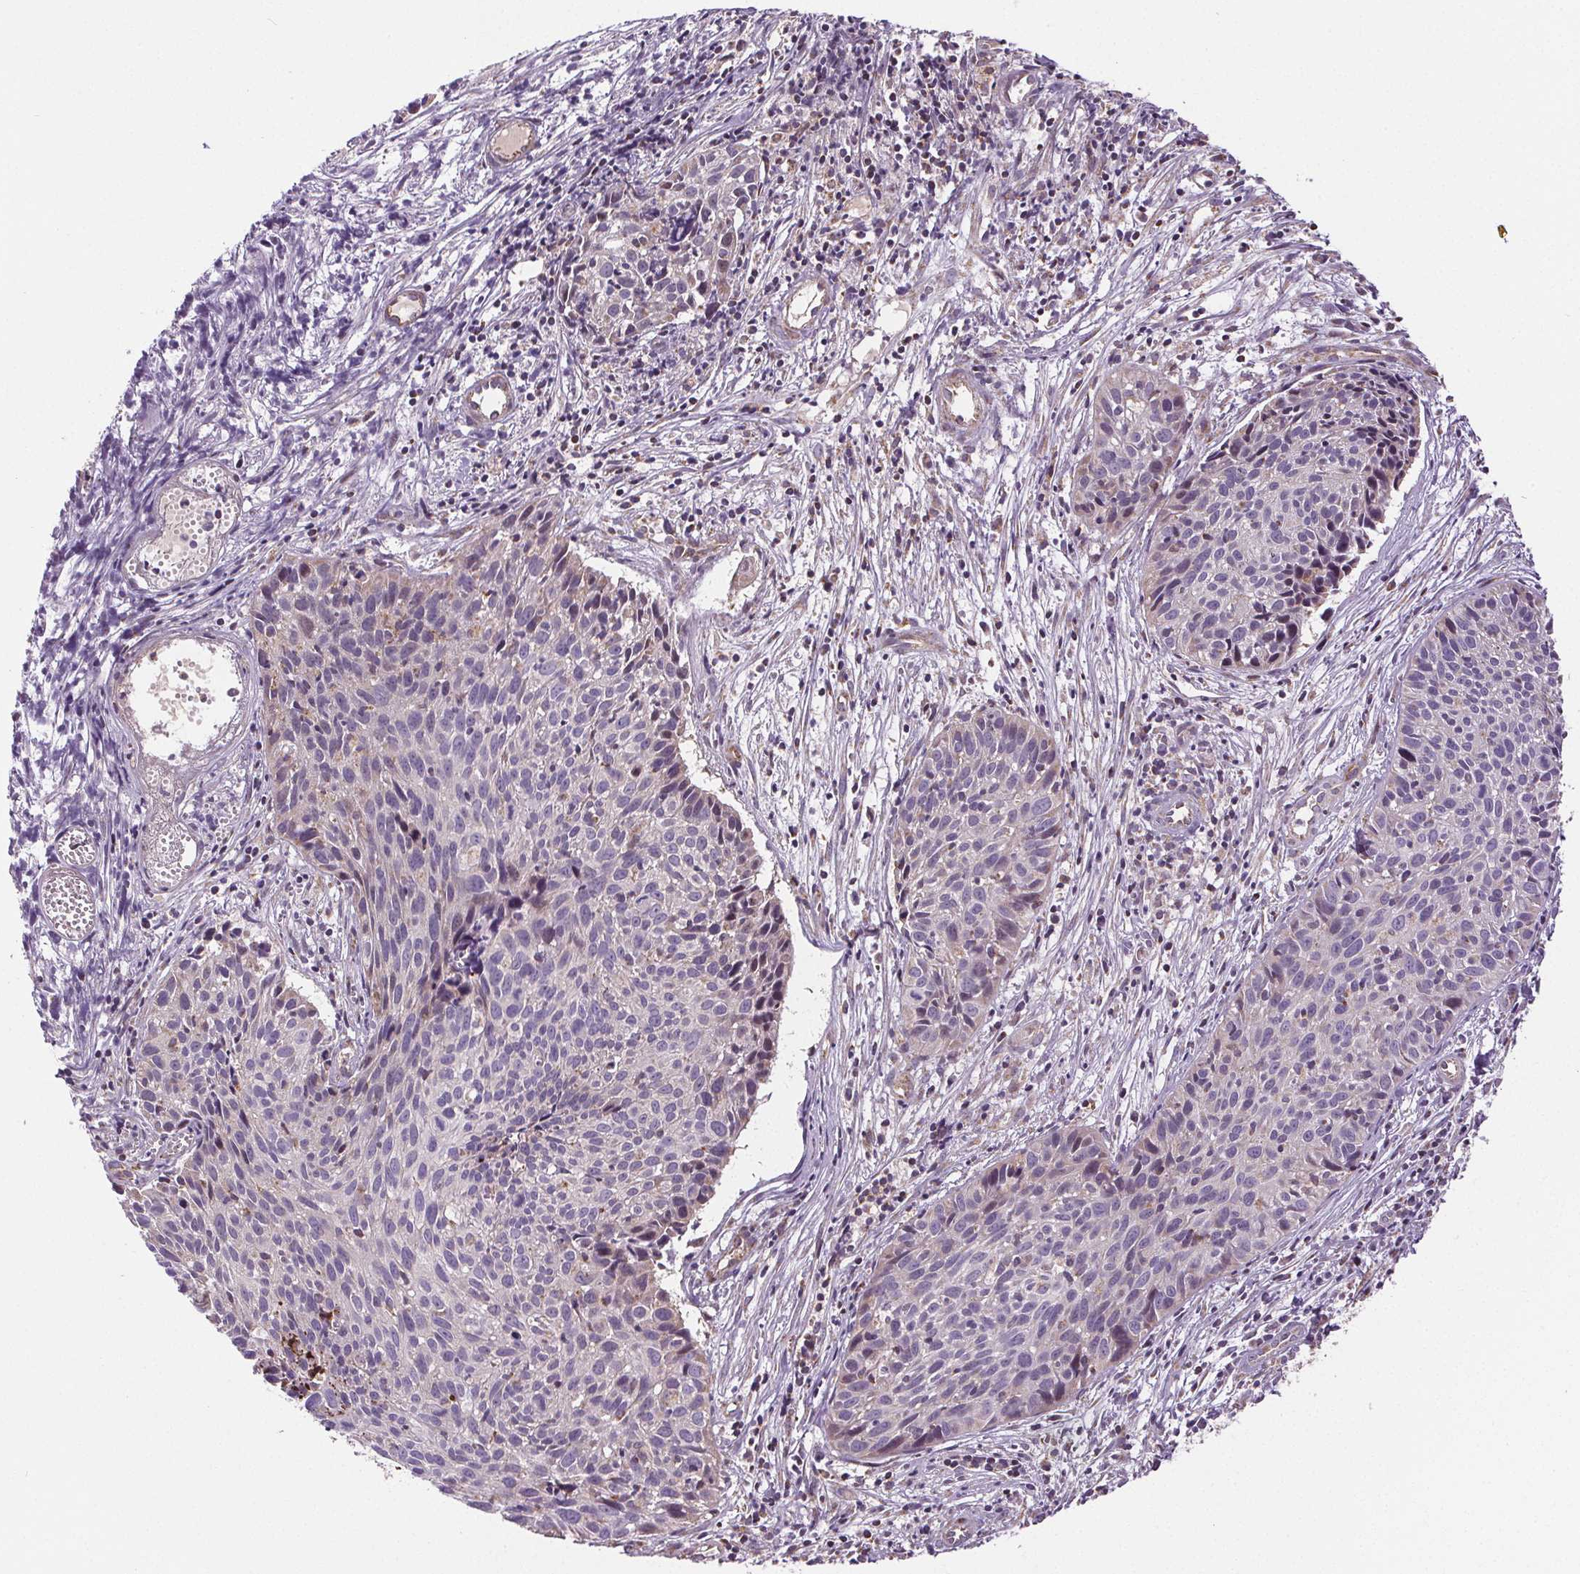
{"staining": {"intensity": "weak", "quantity": "25%-75%", "location": "cytoplasmic/membranous"}, "tissue": "cervical cancer", "cell_type": "Tumor cells", "image_type": "cancer", "snomed": [{"axis": "morphology", "description": "Squamous cell carcinoma, NOS"}, {"axis": "topography", "description": "Cervix"}], "caption": "Squamous cell carcinoma (cervical) tissue shows weak cytoplasmic/membranous expression in about 25%-75% of tumor cells, visualized by immunohistochemistry.", "gene": "SUCLA2", "patient": {"sex": "female", "age": 30}}